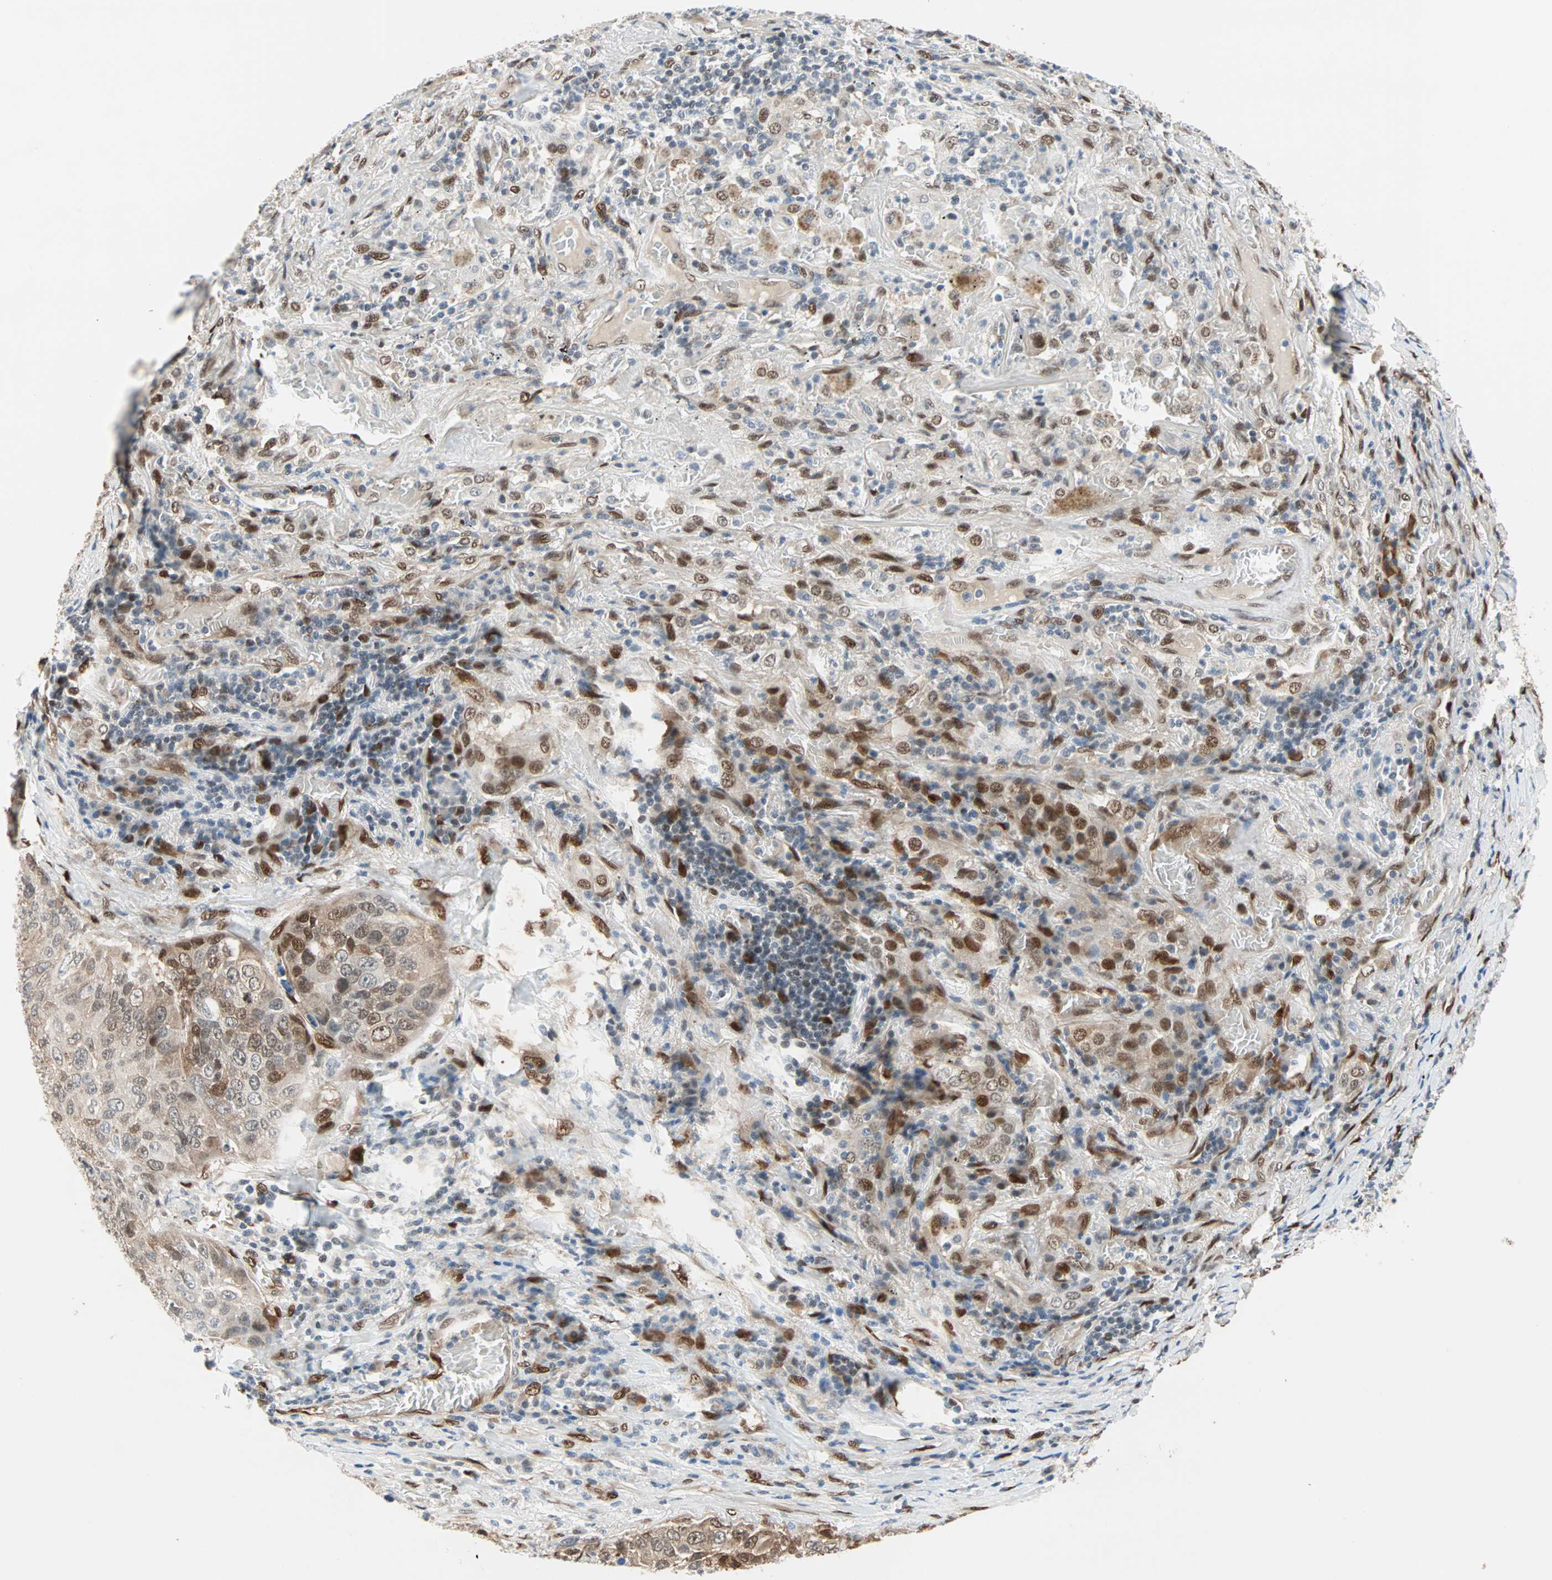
{"staining": {"intensity": "moderate", "quantity": ">75%", "location": "cytoplasmic/membranous,nuclear"}, "tissue": "lung cancer", "cell_type": "Tumor cells", "image_type": "cancer", "snomed": [{"axis": "morphology", "description": "Squamous cell carcinoma, NOS"}, {"axis": "topography", "description": "Lung"}], "caption": "The histopathology image demonstrates immunohistochemical staining of lung squamous cell carcinoma. There is moderate cytoplasmic/membranous and nuclear positivity is present in approximately >75% of tumor cells.", "gene": "WWTR1", "patient": {"sex": "male", "age": 57}}